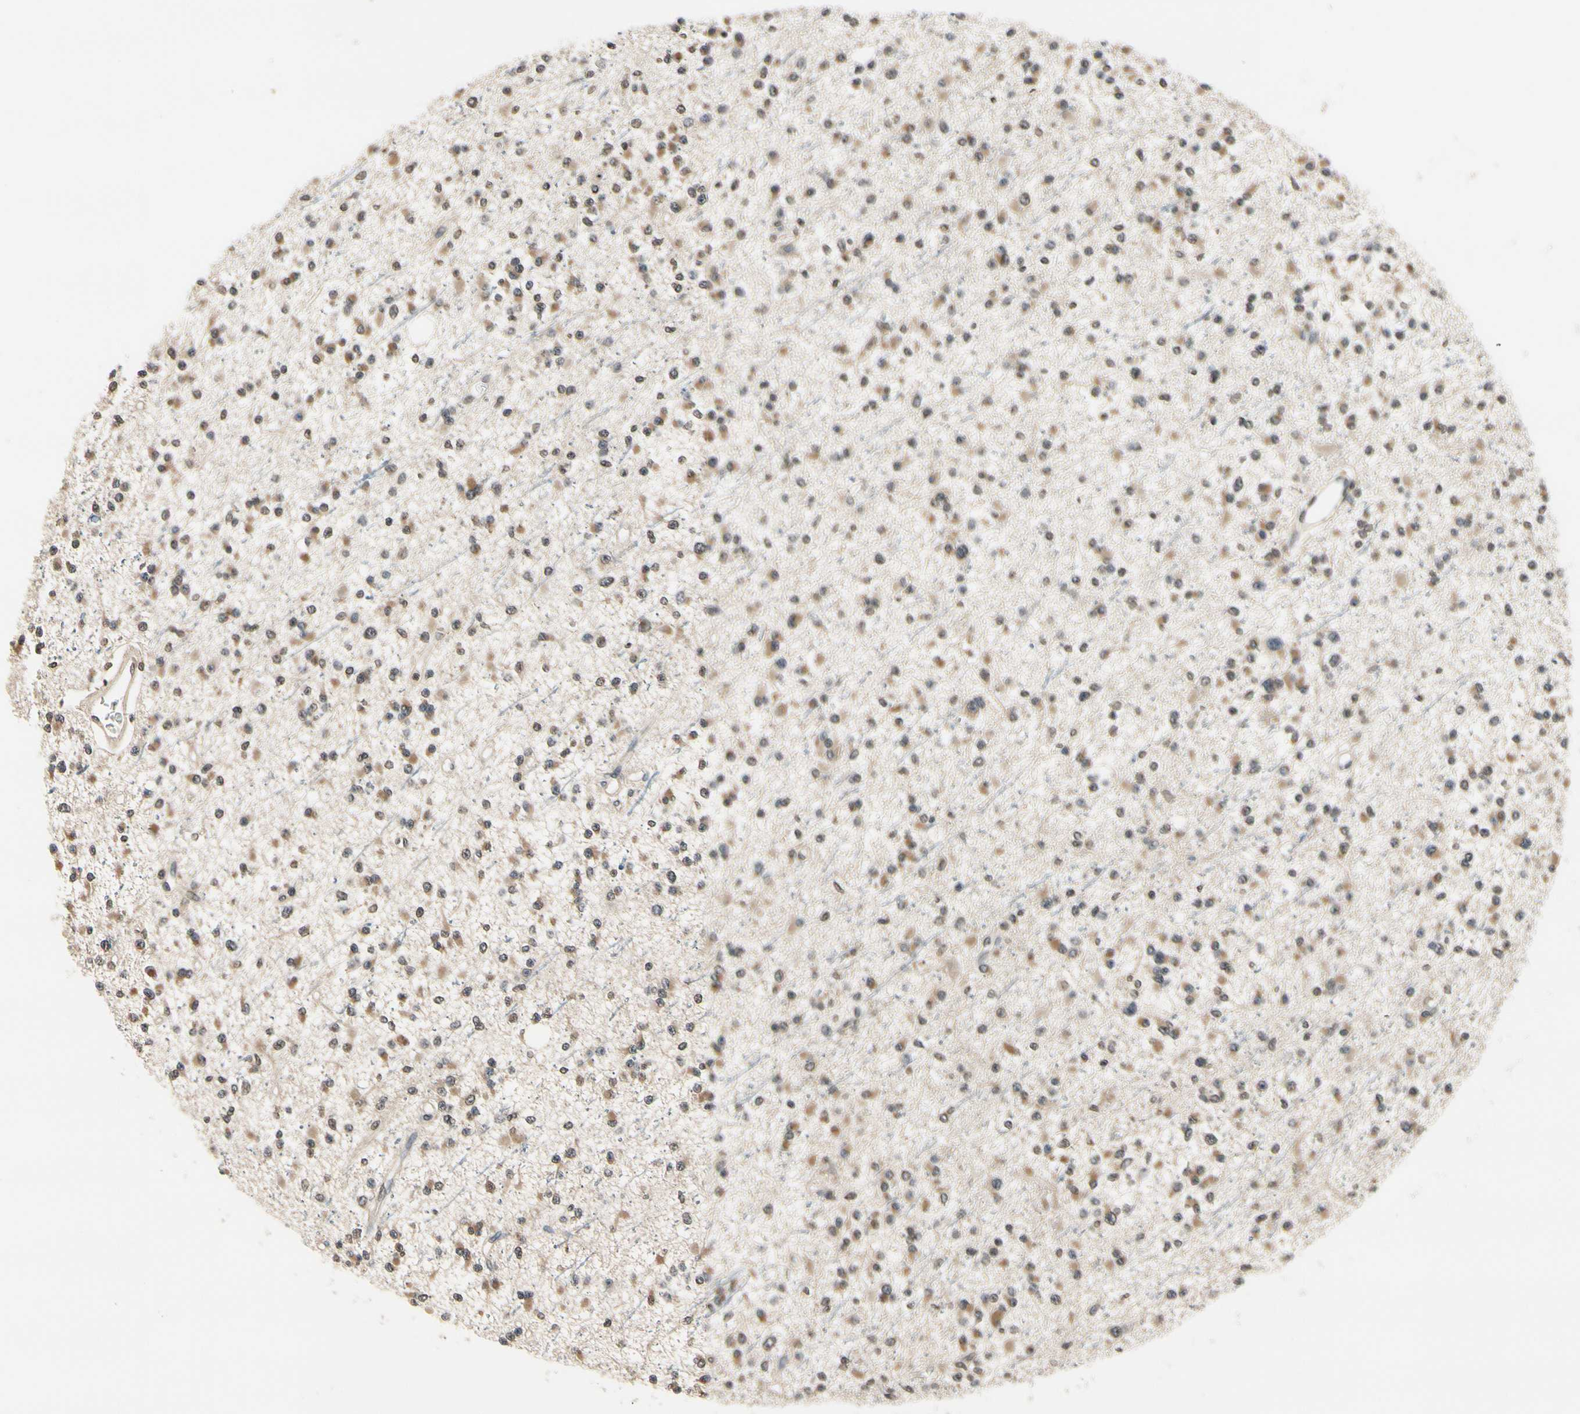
{"staining": {"intensity": "moderate", "quantity": "25%-75%", "location": "cytoplasmic/membranous,nuclear"}, "tissue": "glioma", "cell_type": "Tumor cells", "image_type": "cancer", "snomed": [{"axis": "morphology", "description": "Glioma, malignant, Low grade"}, {"axis": "topography", "description": "Brain"}], "caption": "Approximately 25%-75% of tumor cells in human glioma exhibit moderate cytoplasmic/membranous and nuclear protein expression as visualized by brown immunohistochemical staining.", "gene": "GCLC", "patient": {"sex": "female", "age": 22}}